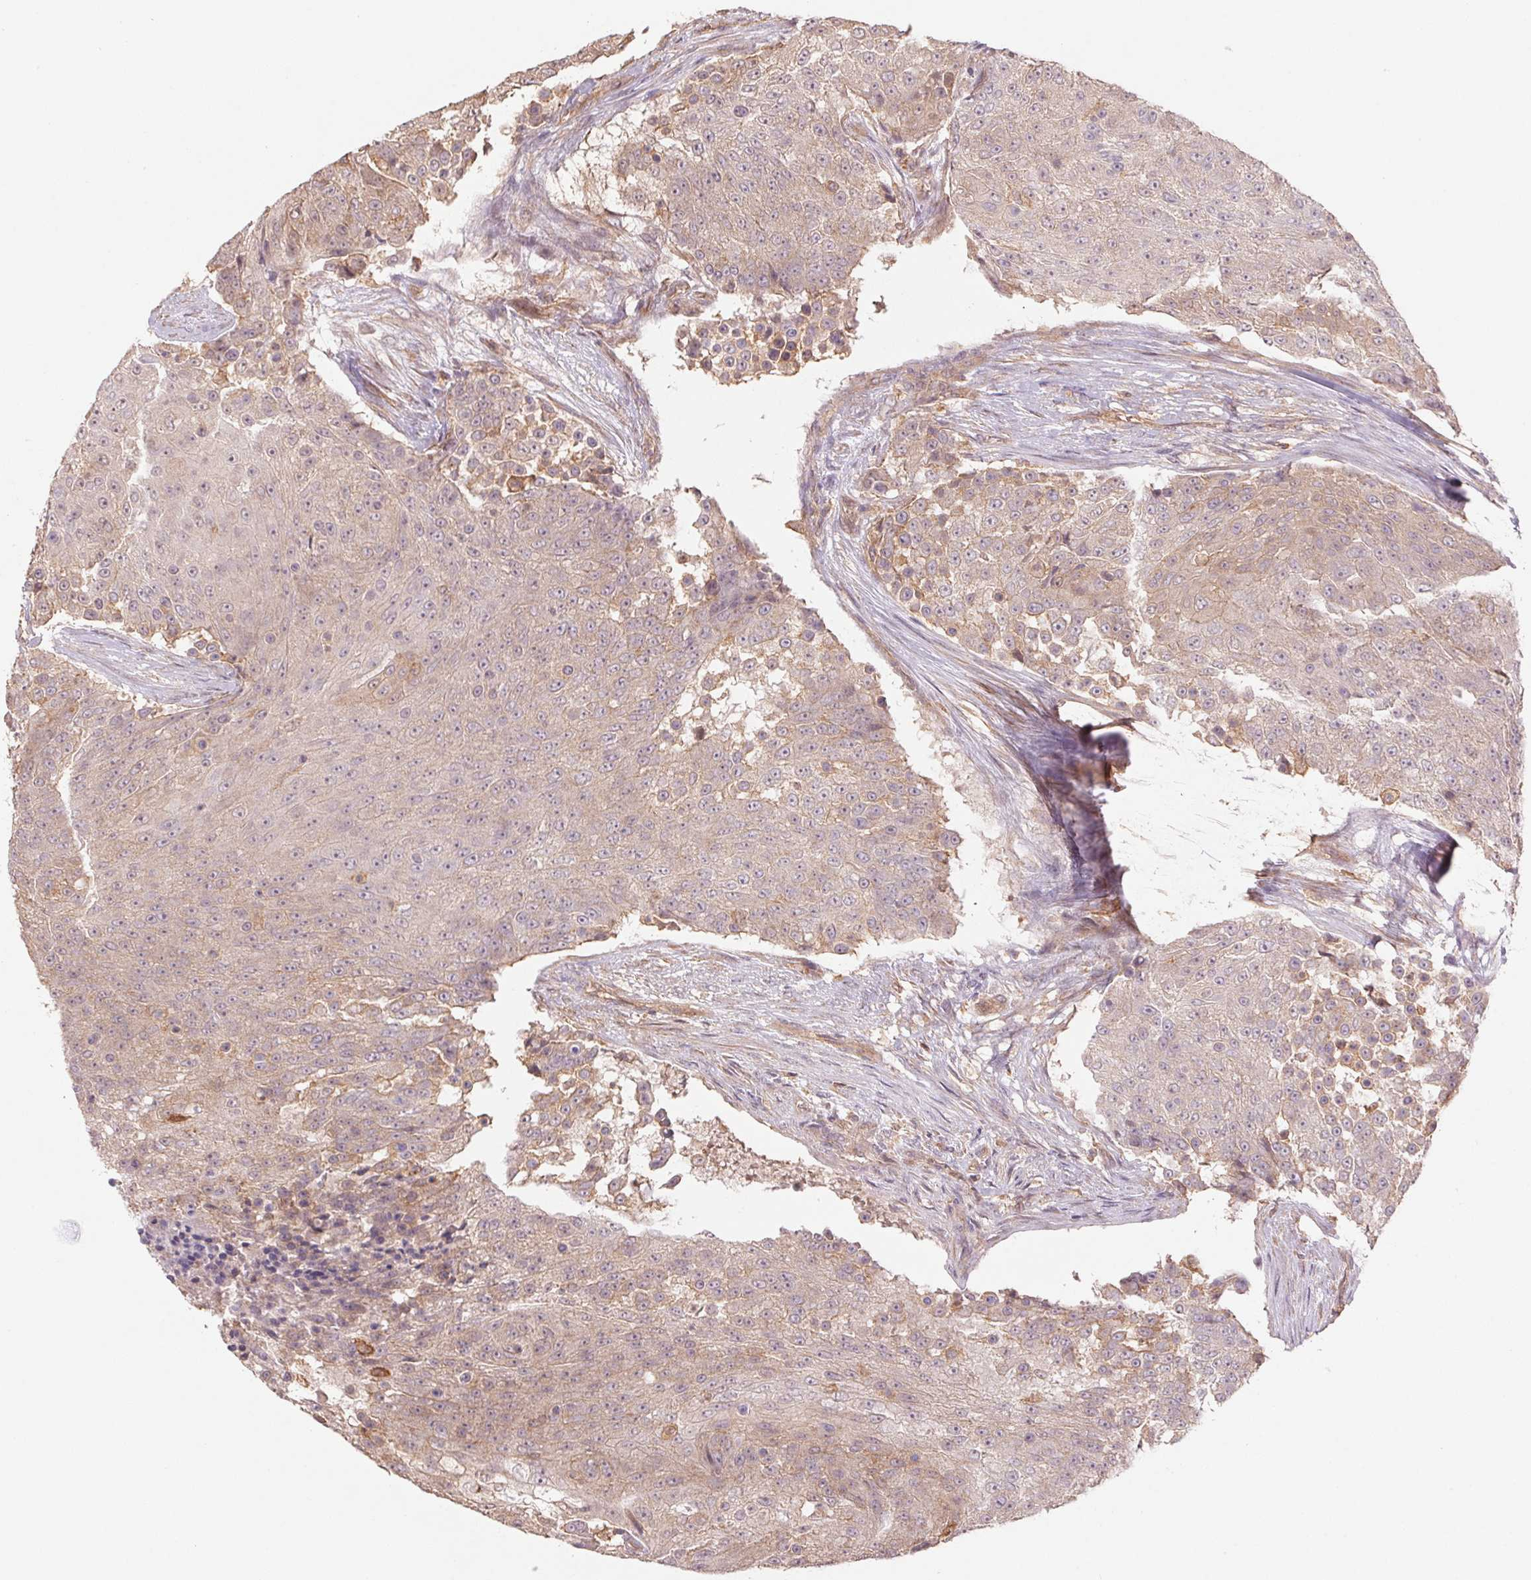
{"staining": {"intensity": "weak", "quantity": "25%-75%", "location": "cytoplasmic/membranous"}, "tissue": "urothelial cancer", "cell_type": "Tumor cells", "image_type": "cancer", "snomed": [{"axis": "morphology", "description": "Urothelial carcinoma, High grade"}, {"axis": "topography", "description": "Urinary bladder"}], "caption": "Protein expression analysis of human high-grade urothelial carcinoma reveals weak cytoplasmic/membranous staining in about 25%-75% of tumor cells. The staining was performed using DAB (3,3'-diaminobenzidine), with brown indicating positive protein expression. Nuclei are stained blue with hematoxylin.", "gene": "TUBA3D", "patient": {"sex": "female", "age": 63}}